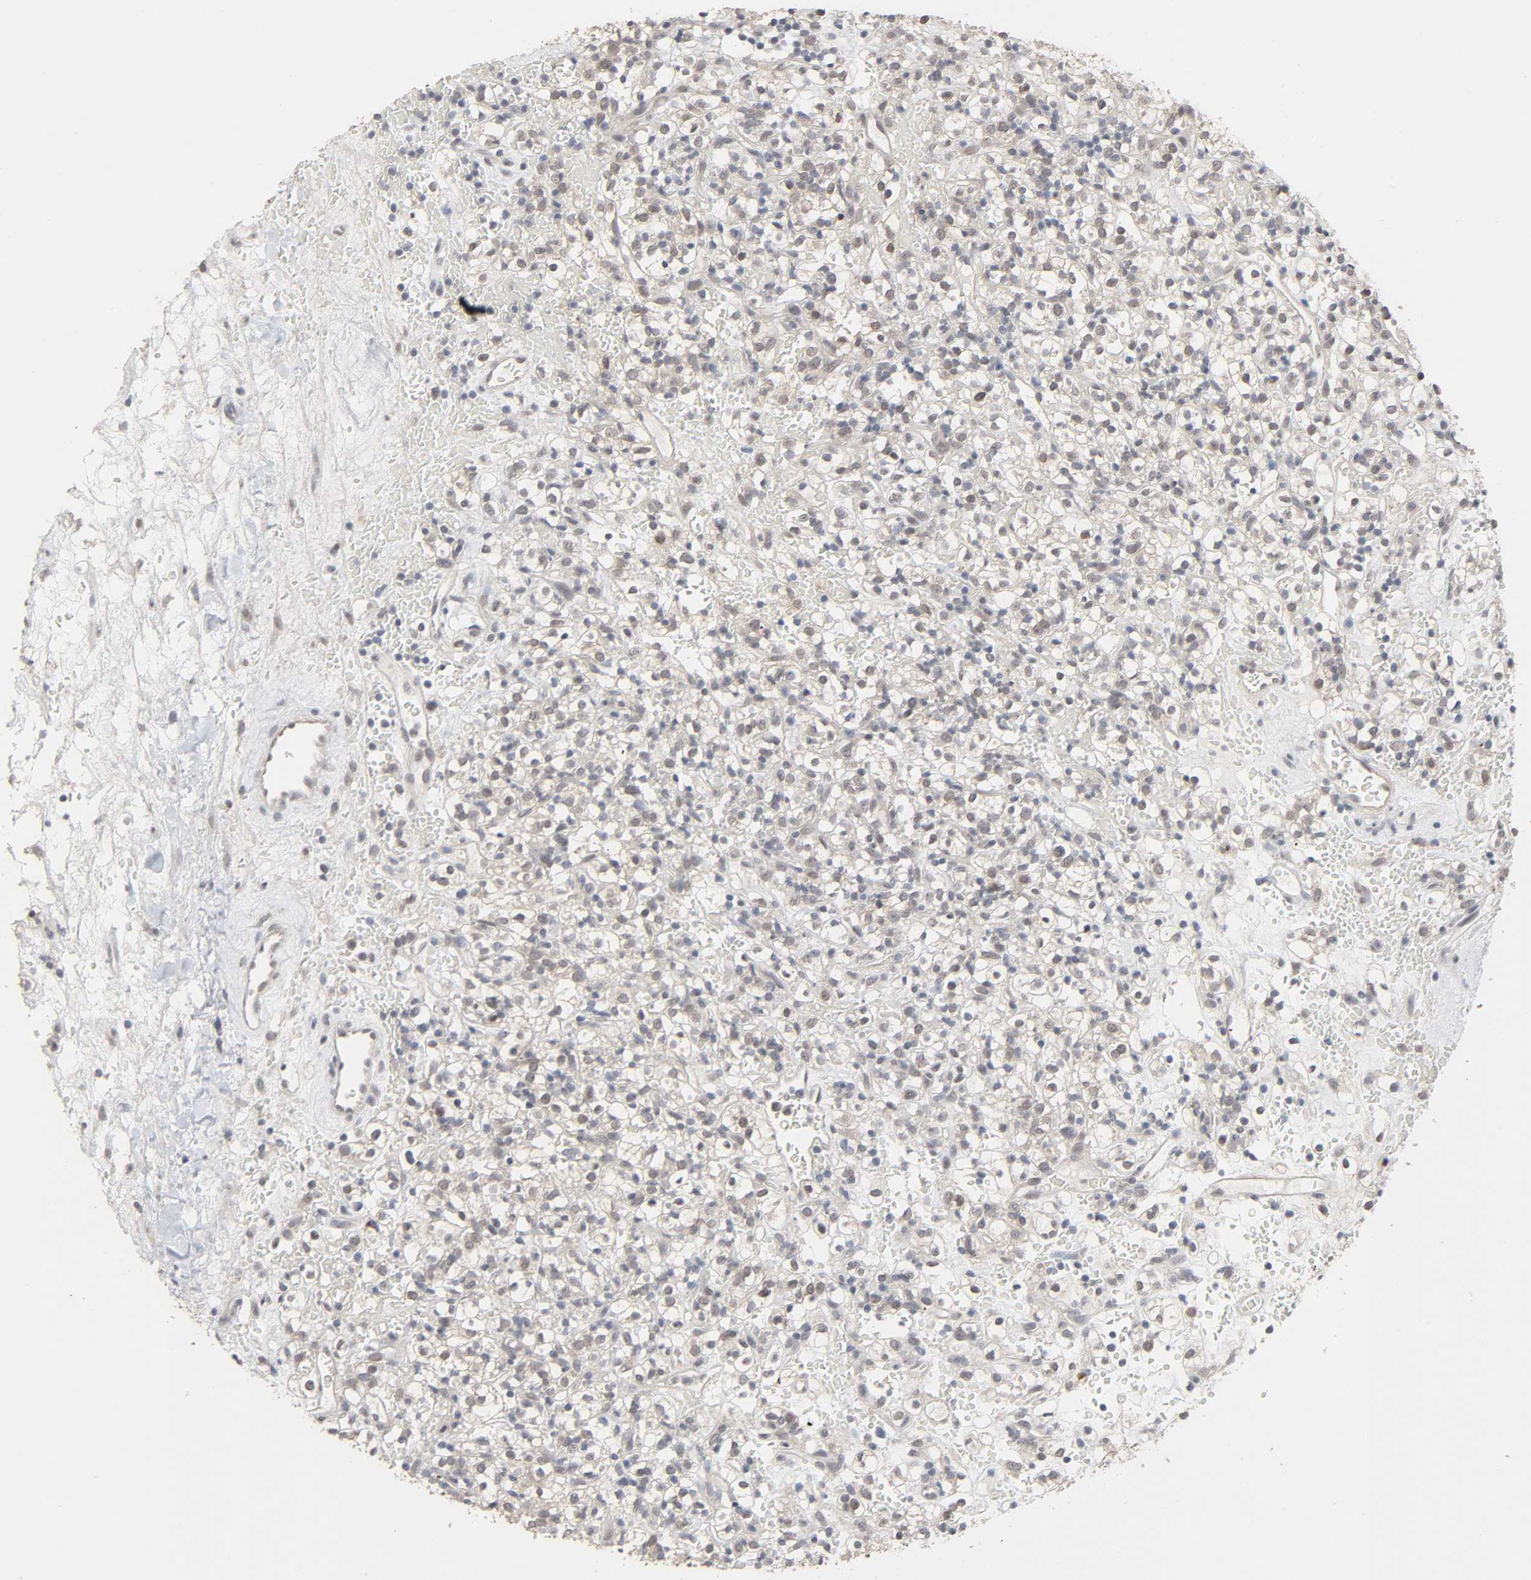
{"staining": {"intensity": "negative", "quantity": "none", "location": "none"}, "tissue": "renal cancer", "cell_type": "Tumor cells", "image_type": "cancer", "snomed": [{"axis": "morphology", "description": "Normal tissue, NOS"}, {"axis": "morphology", "description": "Adenocarcinoma, NOS"}, {"axis": "topography", "description": "Kidney"}], "caption": "Human renal adenocarcinoma stained for a protein using IHC demonstrates no expression in tumor cells.", "gene": "ZNF222", "patient": {"sex": "female", "age": 72}}